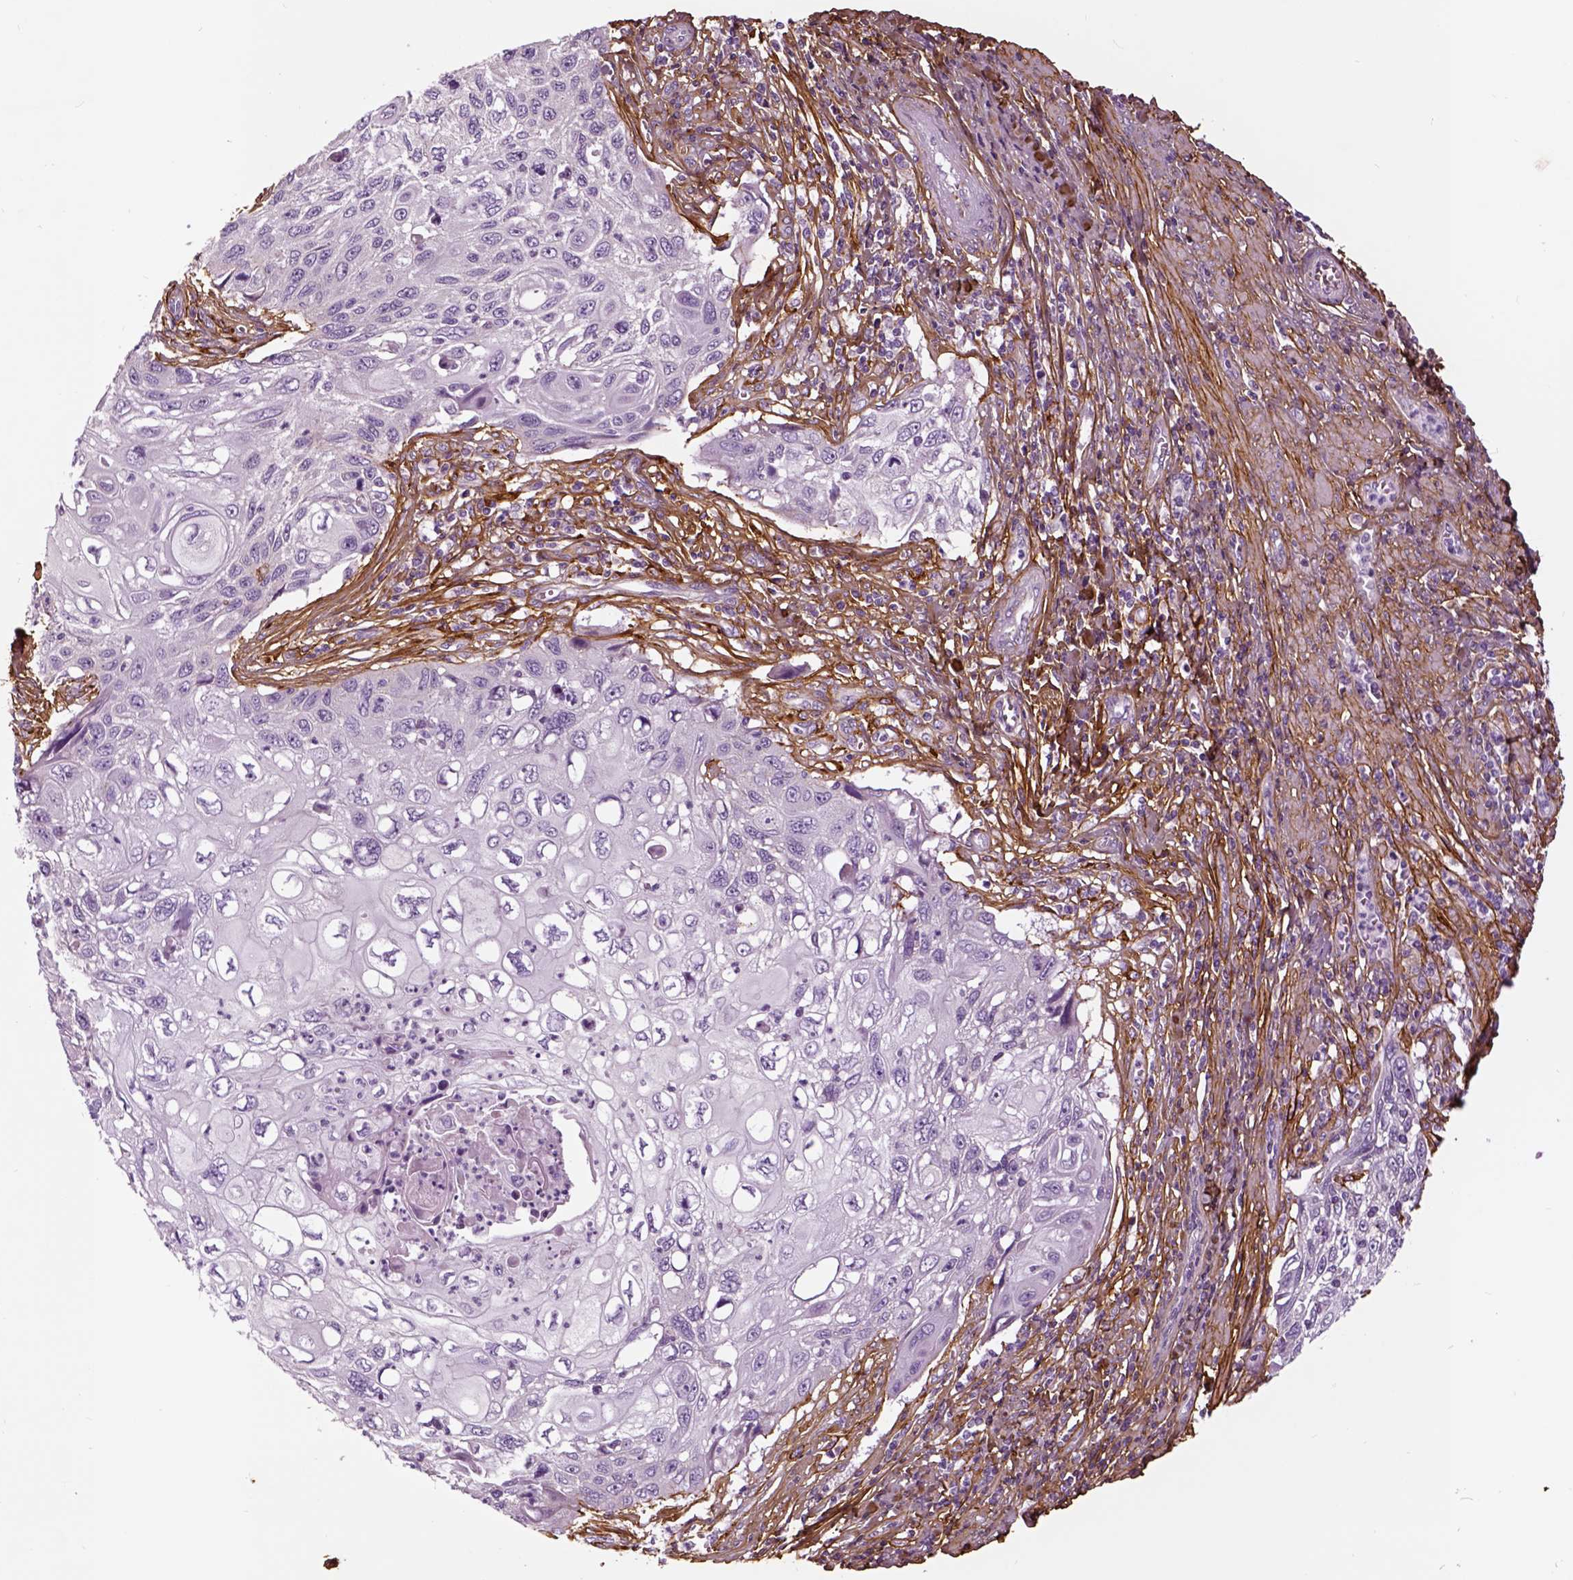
{"staining": {"intensity": "negative", "quantity": "none", "location": "none"}, "tissue": "cervical cancer", "cell_type": "Tumor cells", "image_type": "cancer", "snomed": [{"axis": "morphology", "description": "Squamous cell carcinoma, NOS"}, {"axis": "topography", "description": "Cervix"}], "caption": "IHC image of cervical cancer (squamous cell carcinoma) stained for a protein (brown), which exhibits no positivity in tumor cells.", "gene": "COL6A2", "patient": {"sex": "female", "age": 70}}